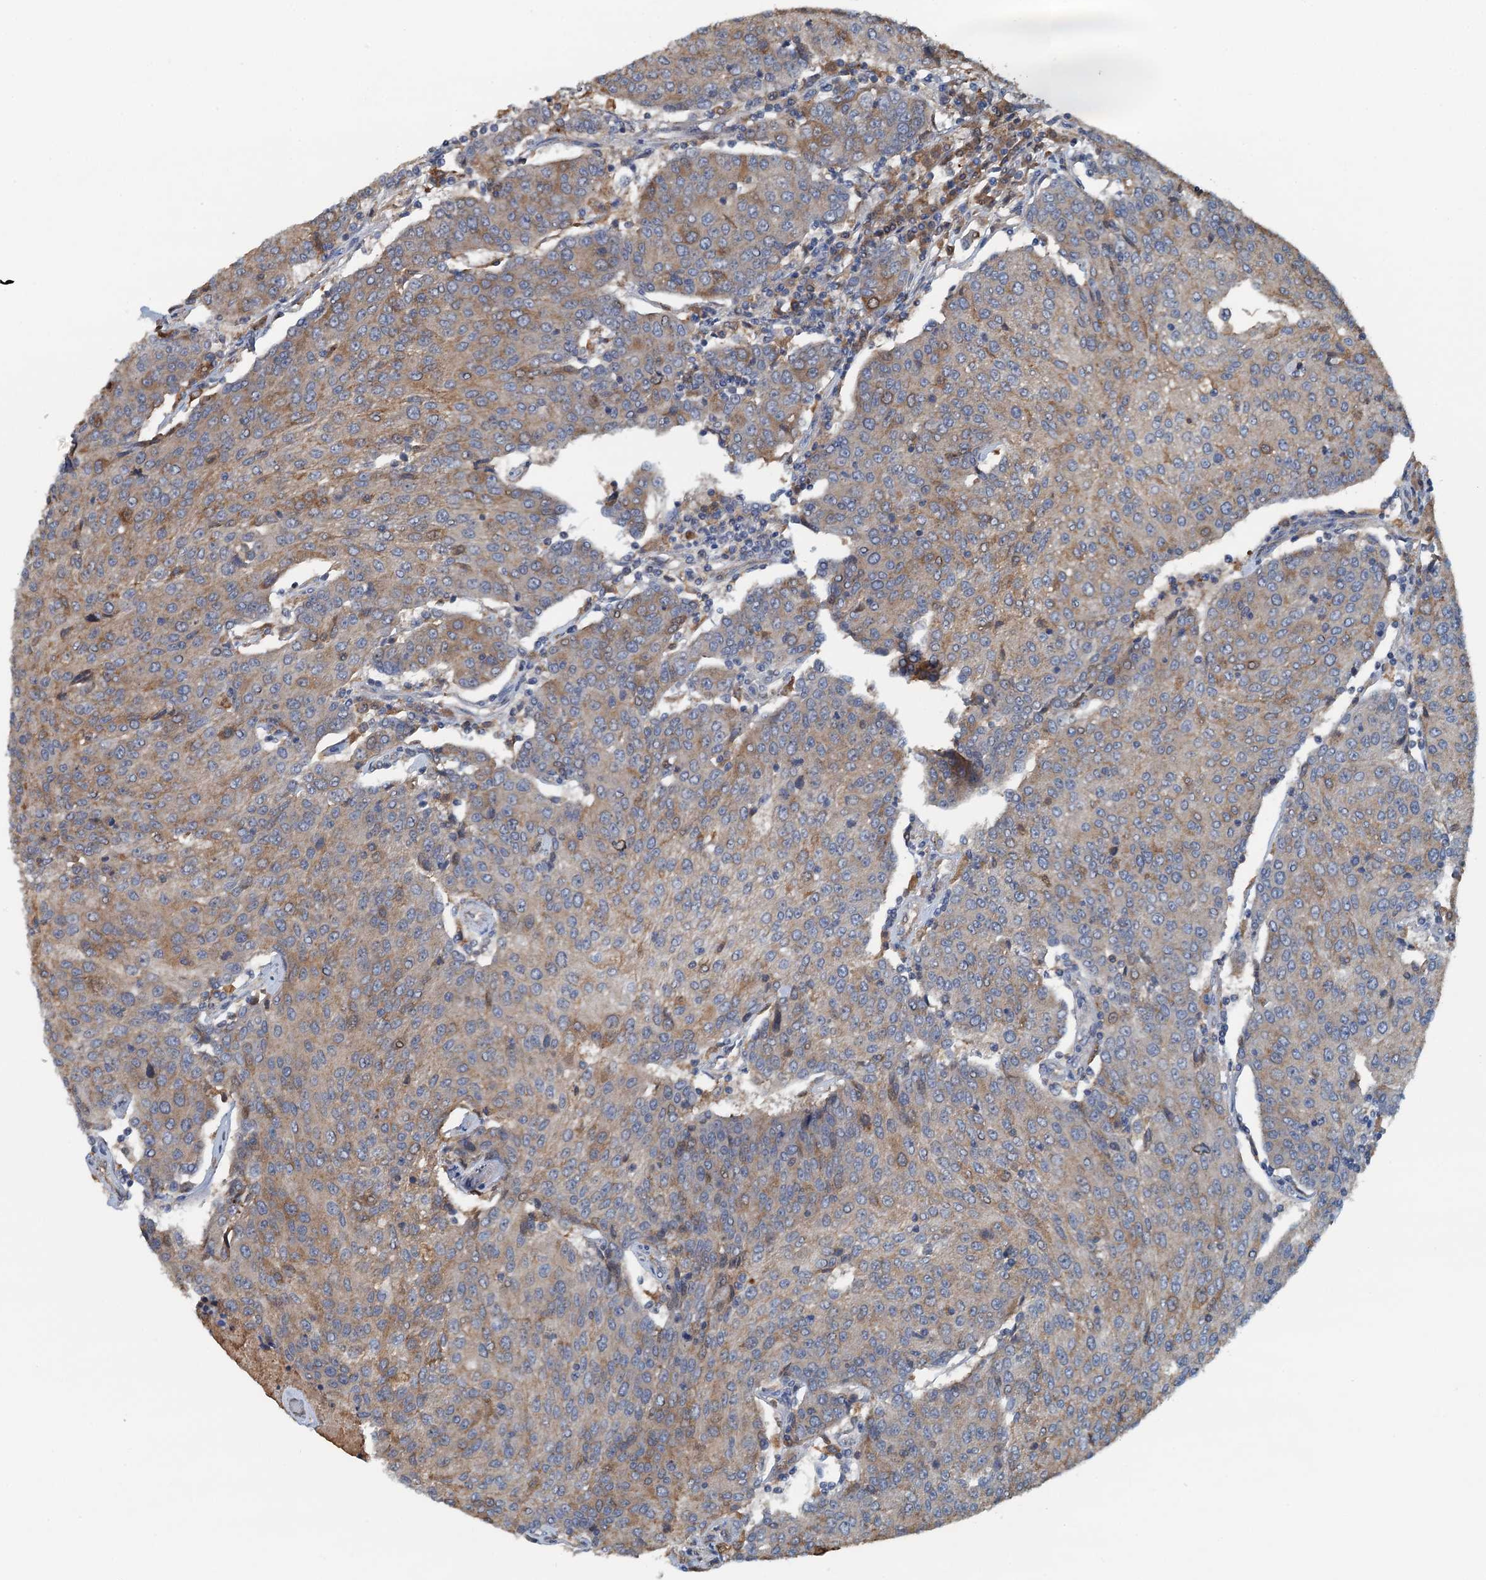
{"staining": {"intensity": "moderate", "quantity": "<25%", "location": "cytoplasmic/membranous"}, "tissue": "urothelial cancer", "cell_type": "Tumor cells", "image_type": "cancer", "snomed": [{"axis": "morphology", "description": "Urothelial carcinoma, High grade"}, {"axis": "topography", "description": "Urinary bladder"}], "caption": "Protein staining of high-grade urothelial carcinoma tissue exhibits moderate cytoplasmic/membranous staining in about <25% of tumor cells.", "gene": "LSM14B", "patient": {"sex": "female", "age": 85}}